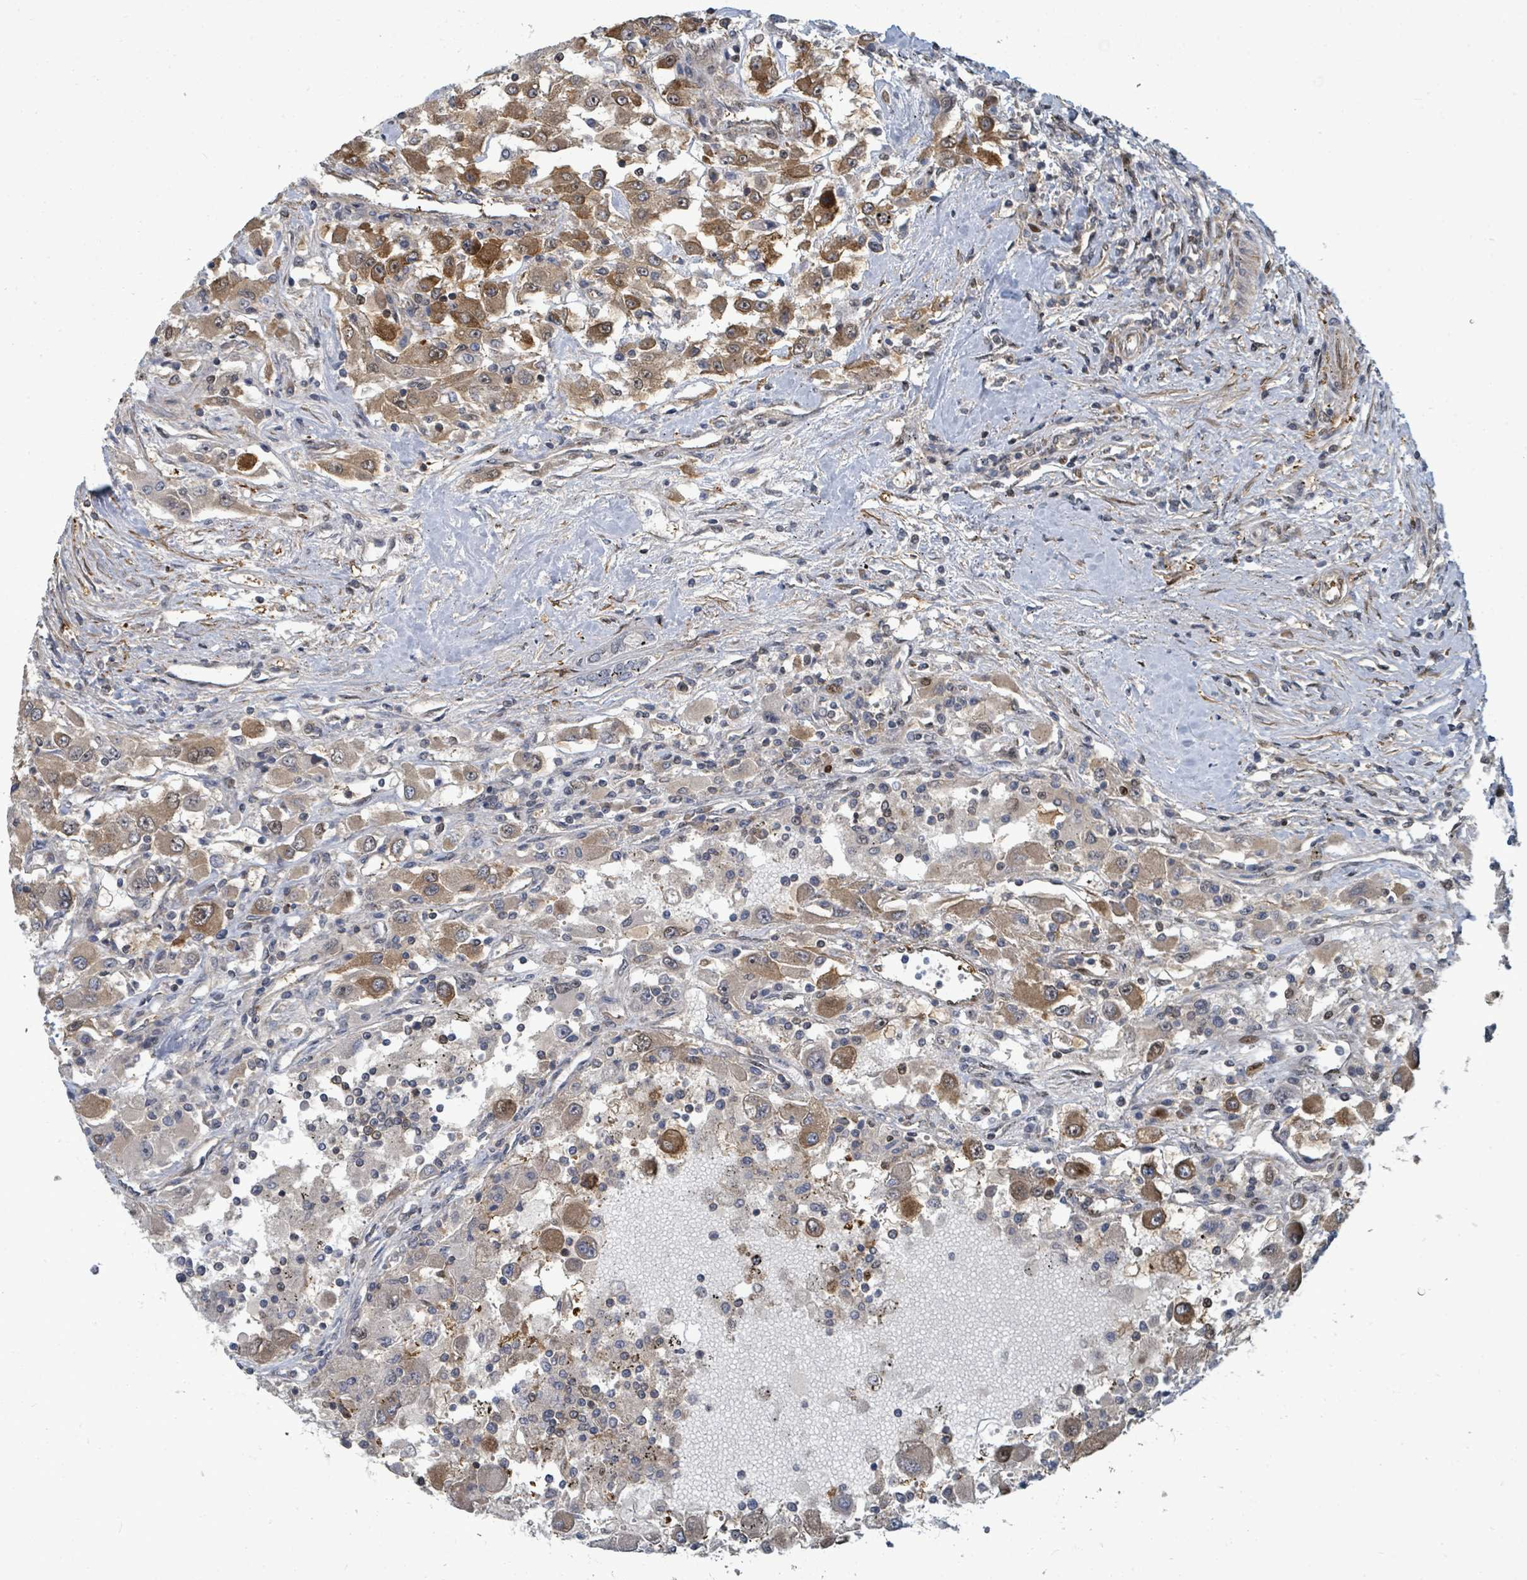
{"staining": {"intensity": "moderate", "quantity": ">75%", "location": "cytoplasmic/membranous"}, "tissue": "renal cancer", "cell_type": "Tumor cells", "image_type": "cancer", "snomed": [{"axis": "morphology", "description": "Adenocarcinoma, NOS"}, {"axis": "topography", "description": "Kidney"}], "caption": "Renal cancer (adenocarcinoma) stained for a protein reveals moderate cytoplasmic/membranous positivity in tumor cells.", "gene": "TRDMT1", "patient": {"sex": "female", "age": 67}}